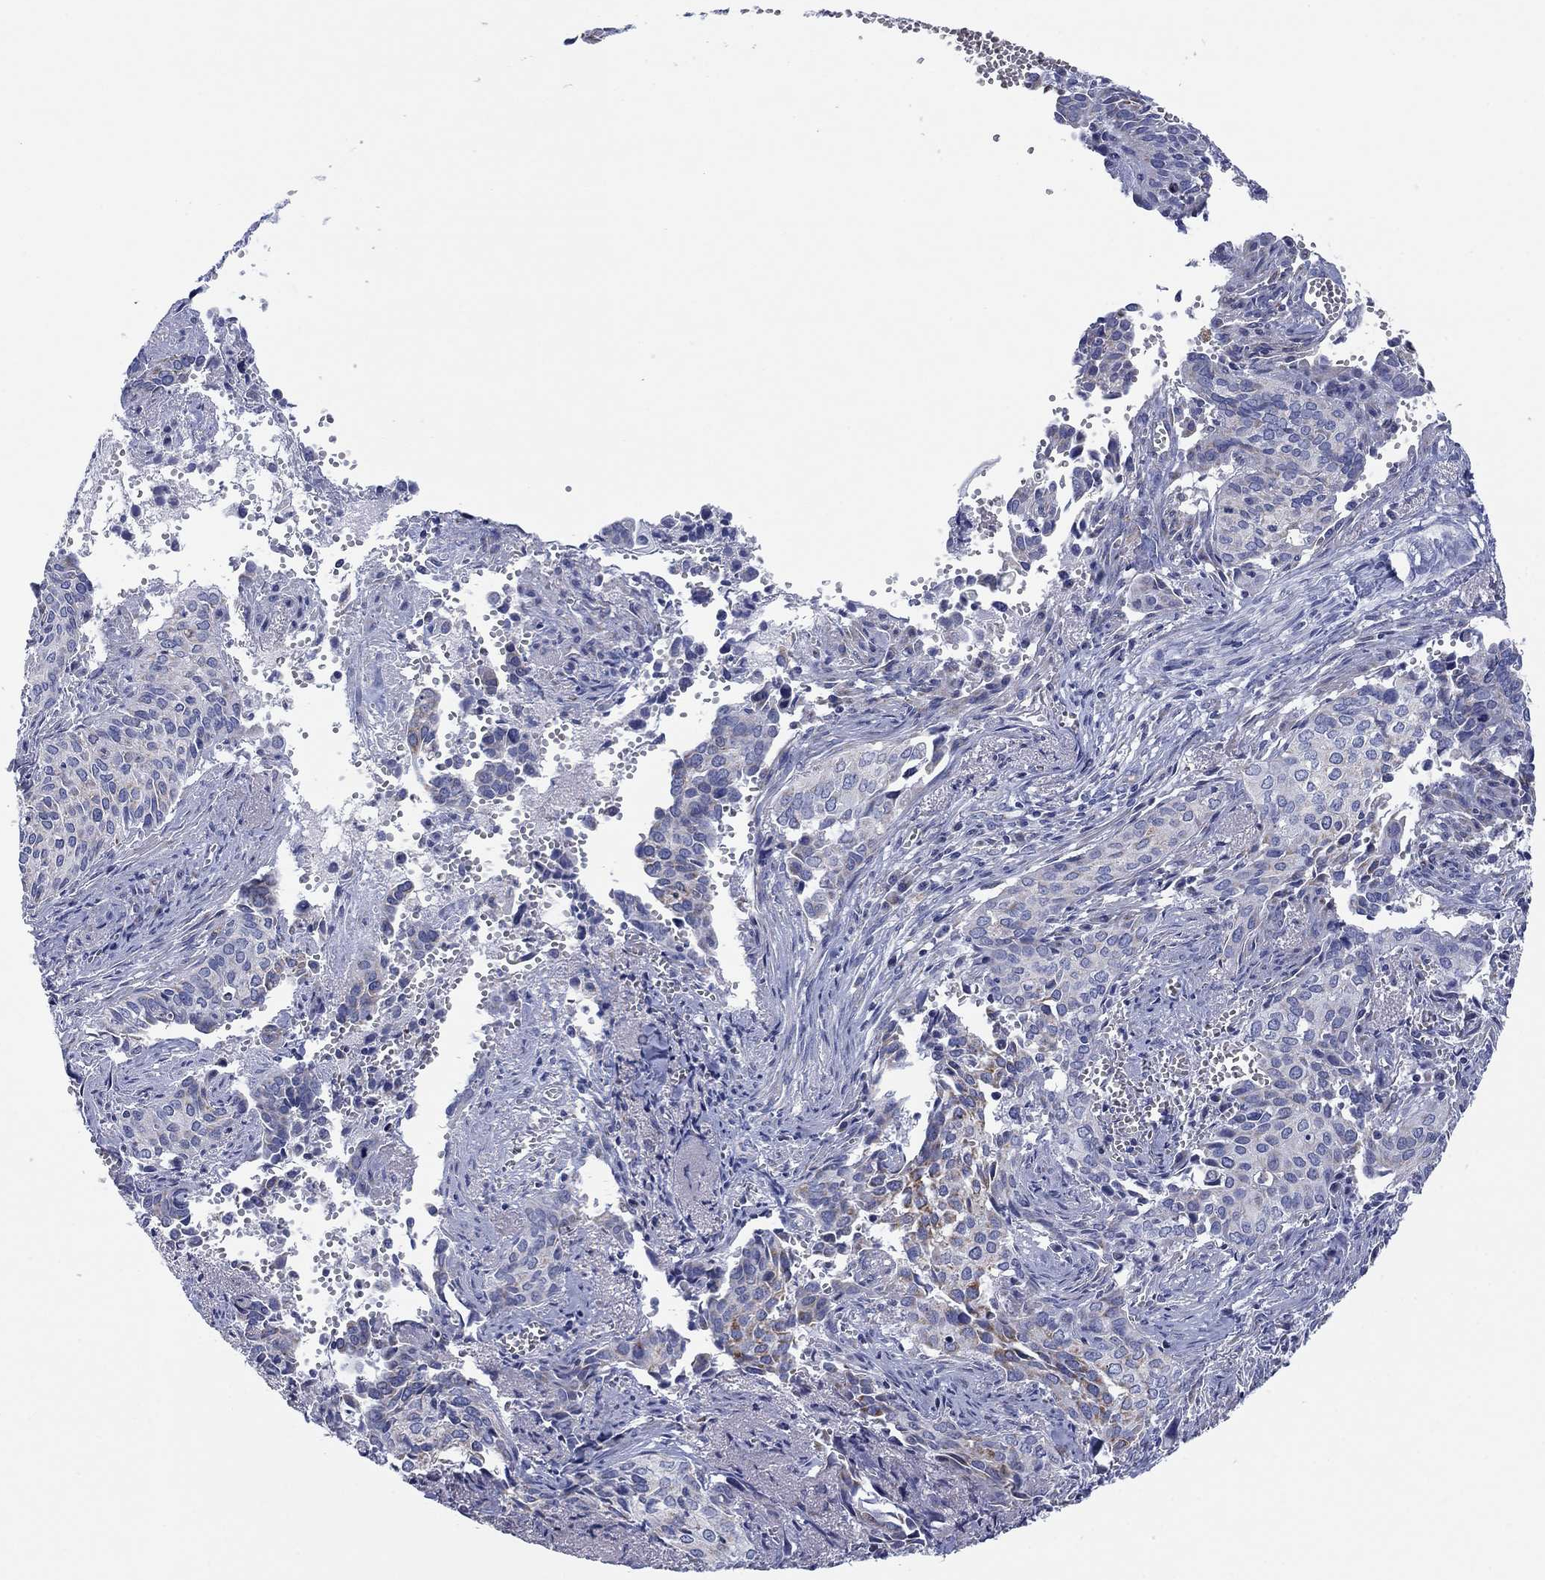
{"staining": {"intensity": "moderate", "quantity": "<25%", "location": "cytoplasmic/membranous"}, "tissue": "cervical cancer", "cell_type": "Tumor cells", "image_type": "cancer", "snomed": [{"axis": "morphology", "description": "Squamous cell carcinoma, NOS"}, {"axis": "topography", "description": "Cervix"}], "caption": "Protein analysis of cervical squamous cell carcinoma tissue exhibits moderate cytoplasmic/membranous staining in about <25% of tumor cells.", "gene": "MGST3", "patient": {"sex": "female", "age": 29}}